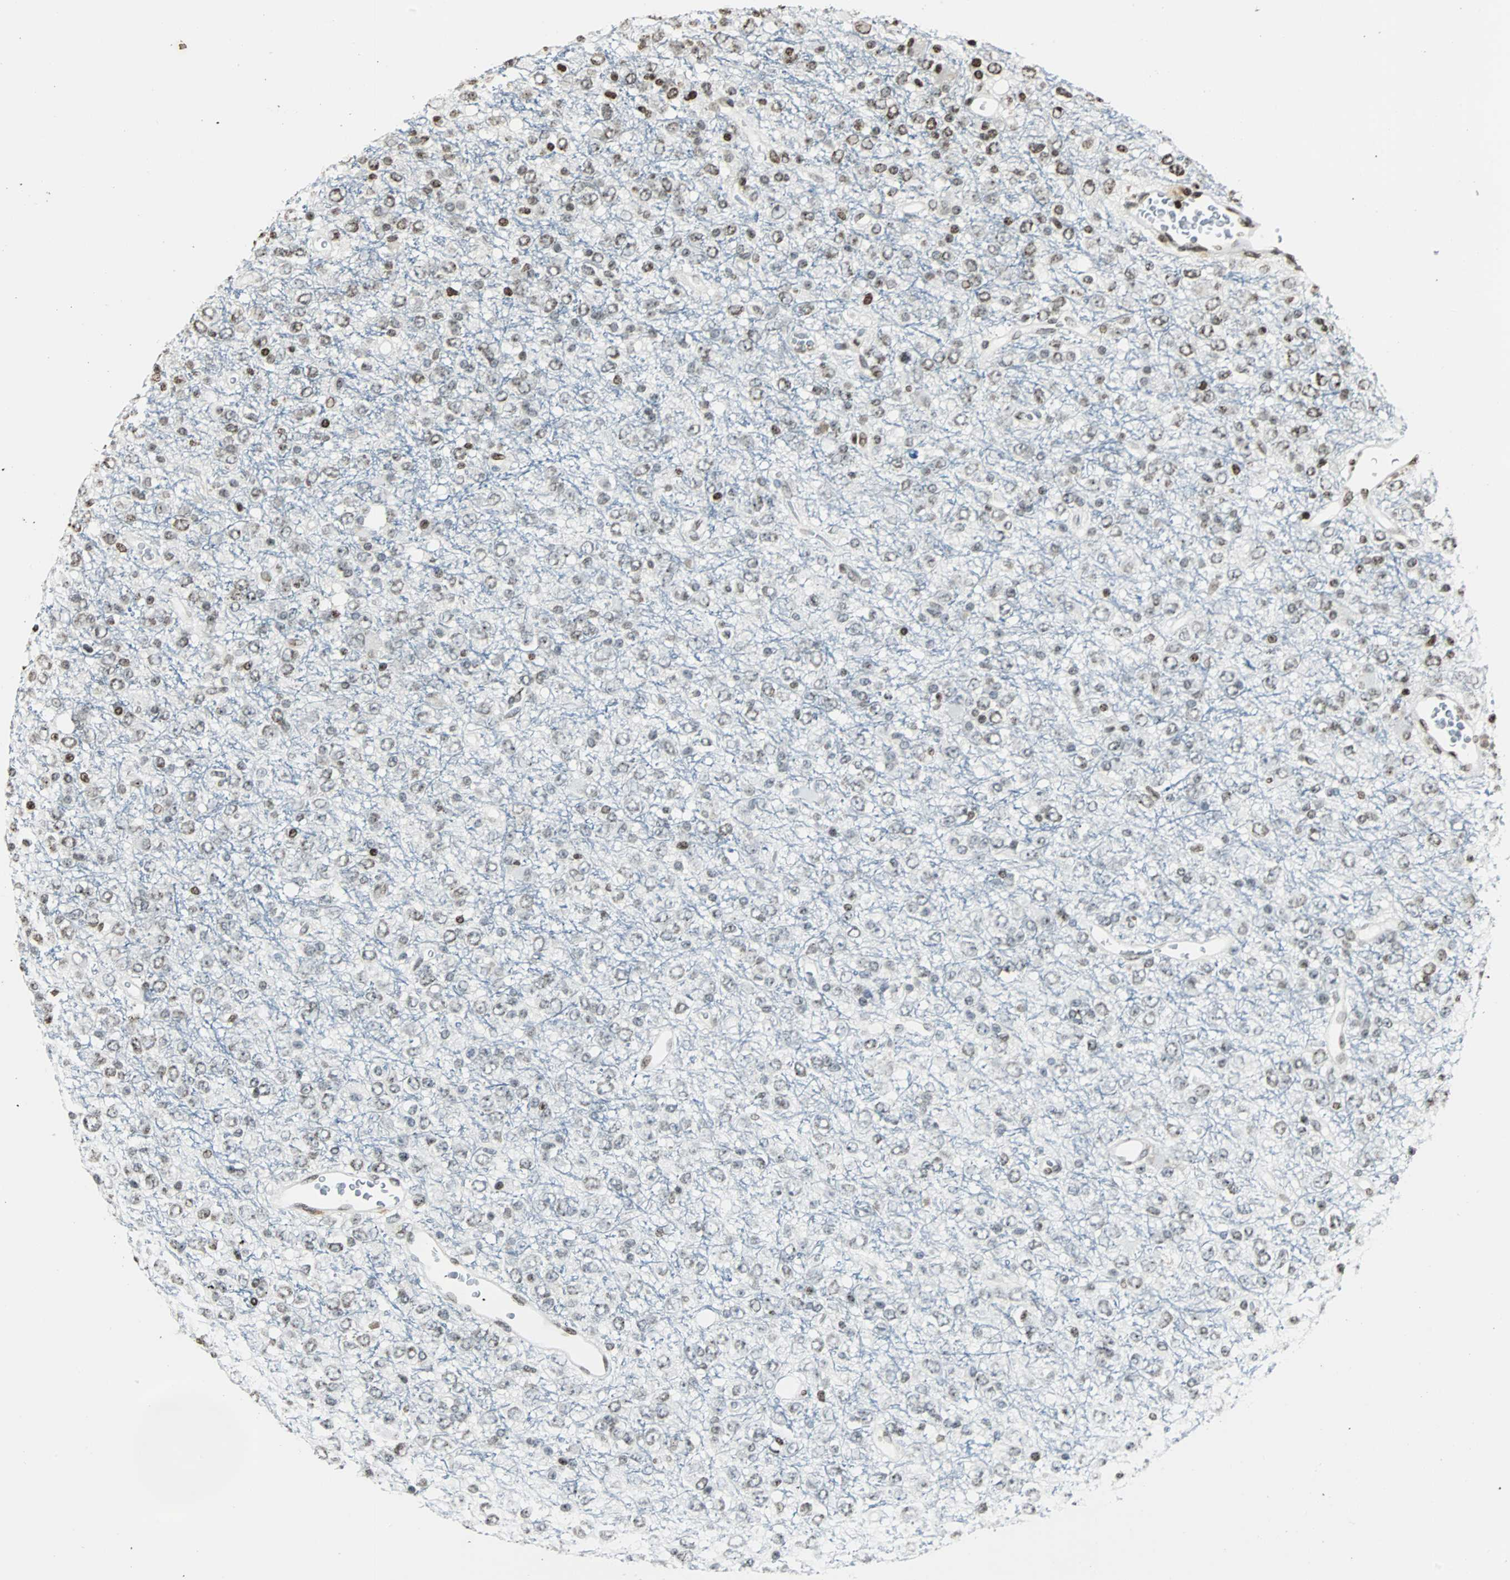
{"staining": {"intensity": "strong", "quantity": "25%-75%", "location": "nuclear"}, "tissue": "glioma", "cell_type": "Tumor cells", "image_type": "cancer", "snomed": [{"axis": "morphology", "description": "Glioma, malignant, High grade"}, {"axis": "topography", "description": "pancreas cauda"}], "caption": "Malignant high-grade glioma stained with DAB (3,3'-diaminobenzidine) immunohistochemistry shows high levels of strong nuclear positivity in about 25%-75% of tumor cells.", "gene": "PAXIP1", "patient": {"sex": "male", "age": 60}}